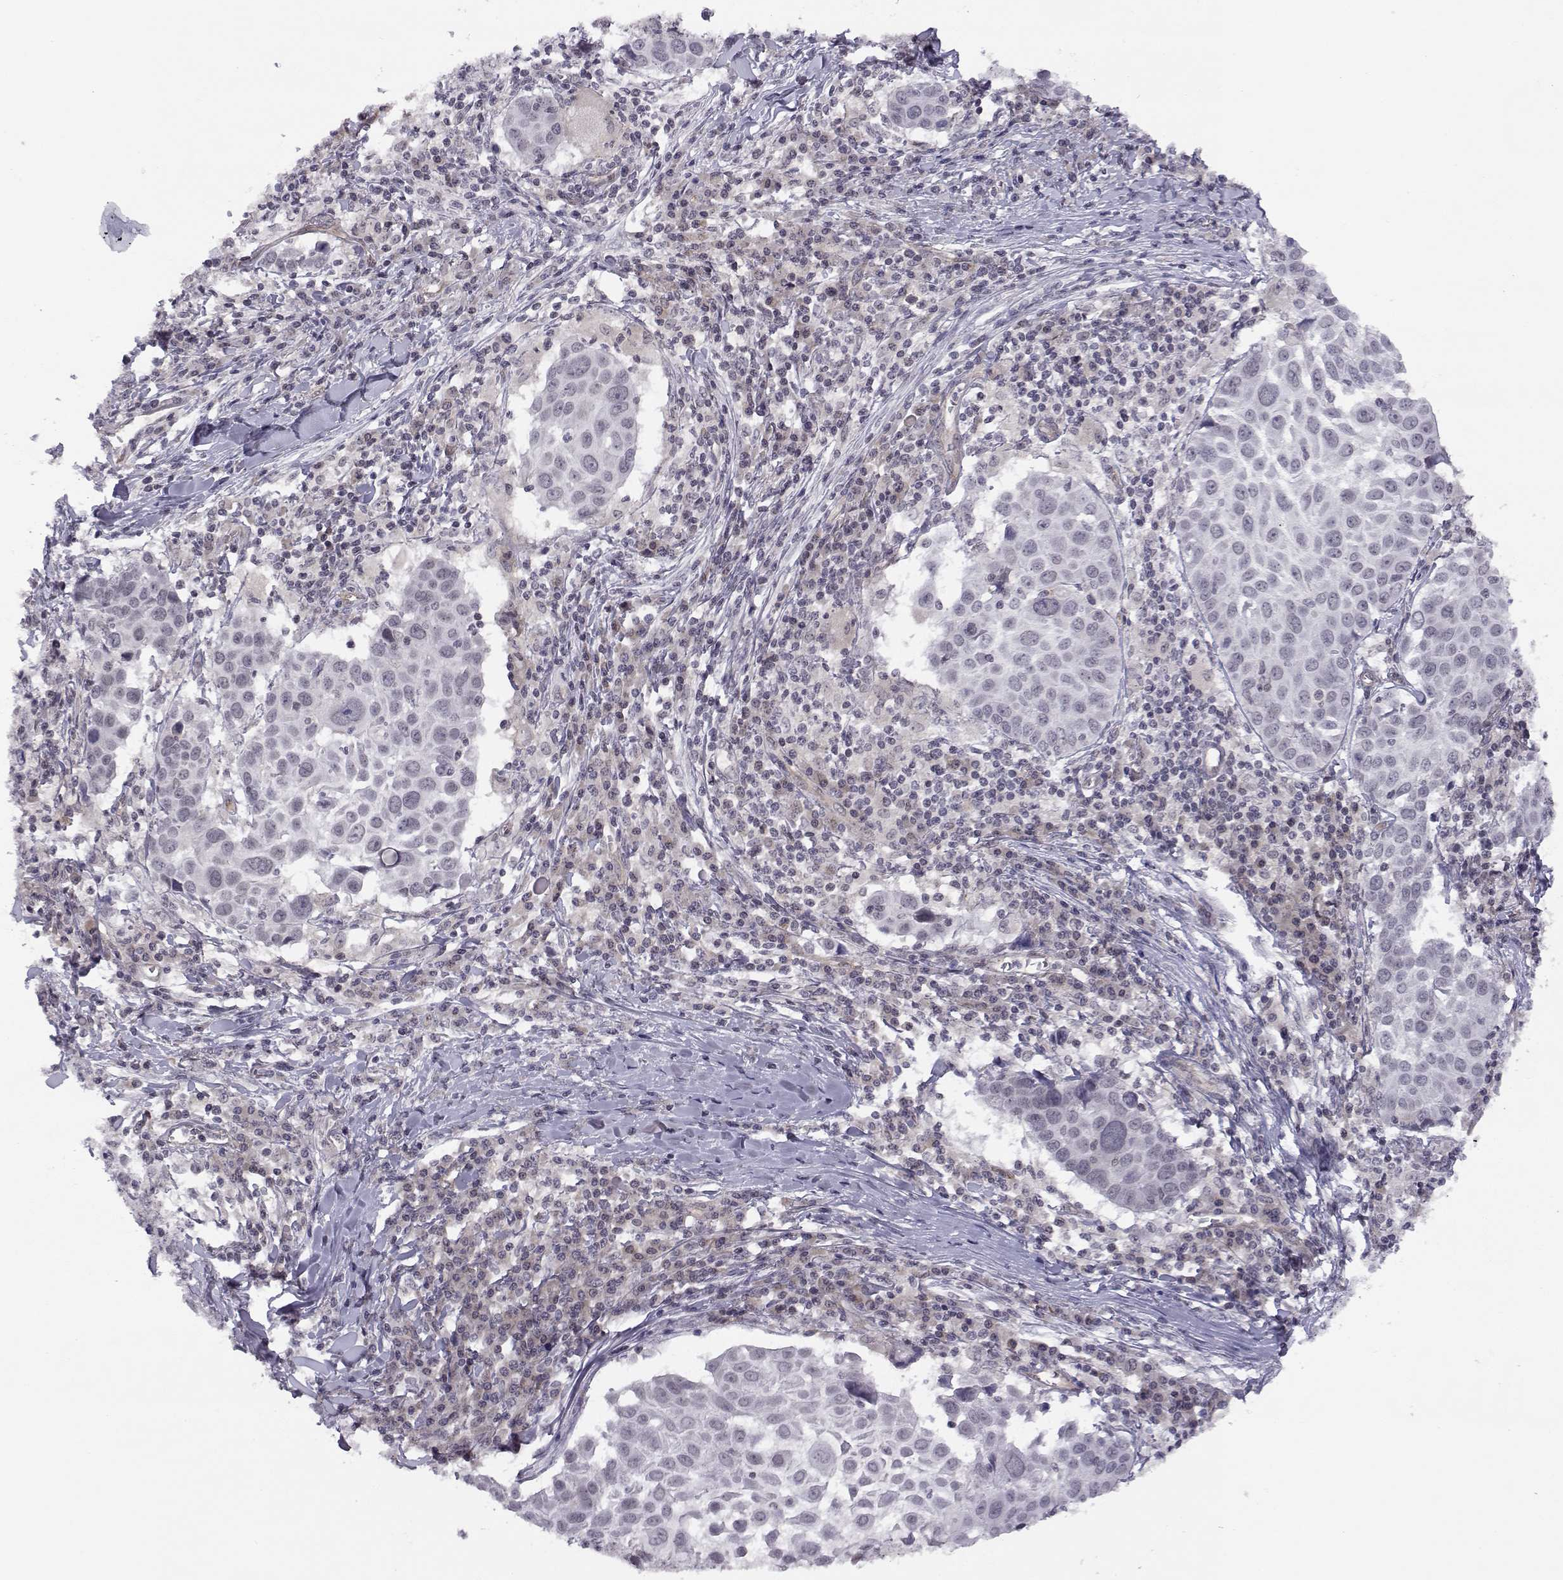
{"staining": {"intensity": "negative", "quantity": "none", "location": "none"}, "tissue": "lung cancer", "cell_type": "Tumor cells", "image_type": "cancer", "snomed": [{"axis": "morphology", "description": "Squamous cell carcinoma, NOS"}, {"axis": "topography", "description": "Lung"}], "caption": "Tumor cells show no significant protein positivity in lung cancer.", "gene": "KIF13B", "patient": {"sex": "male", "age": 57}}